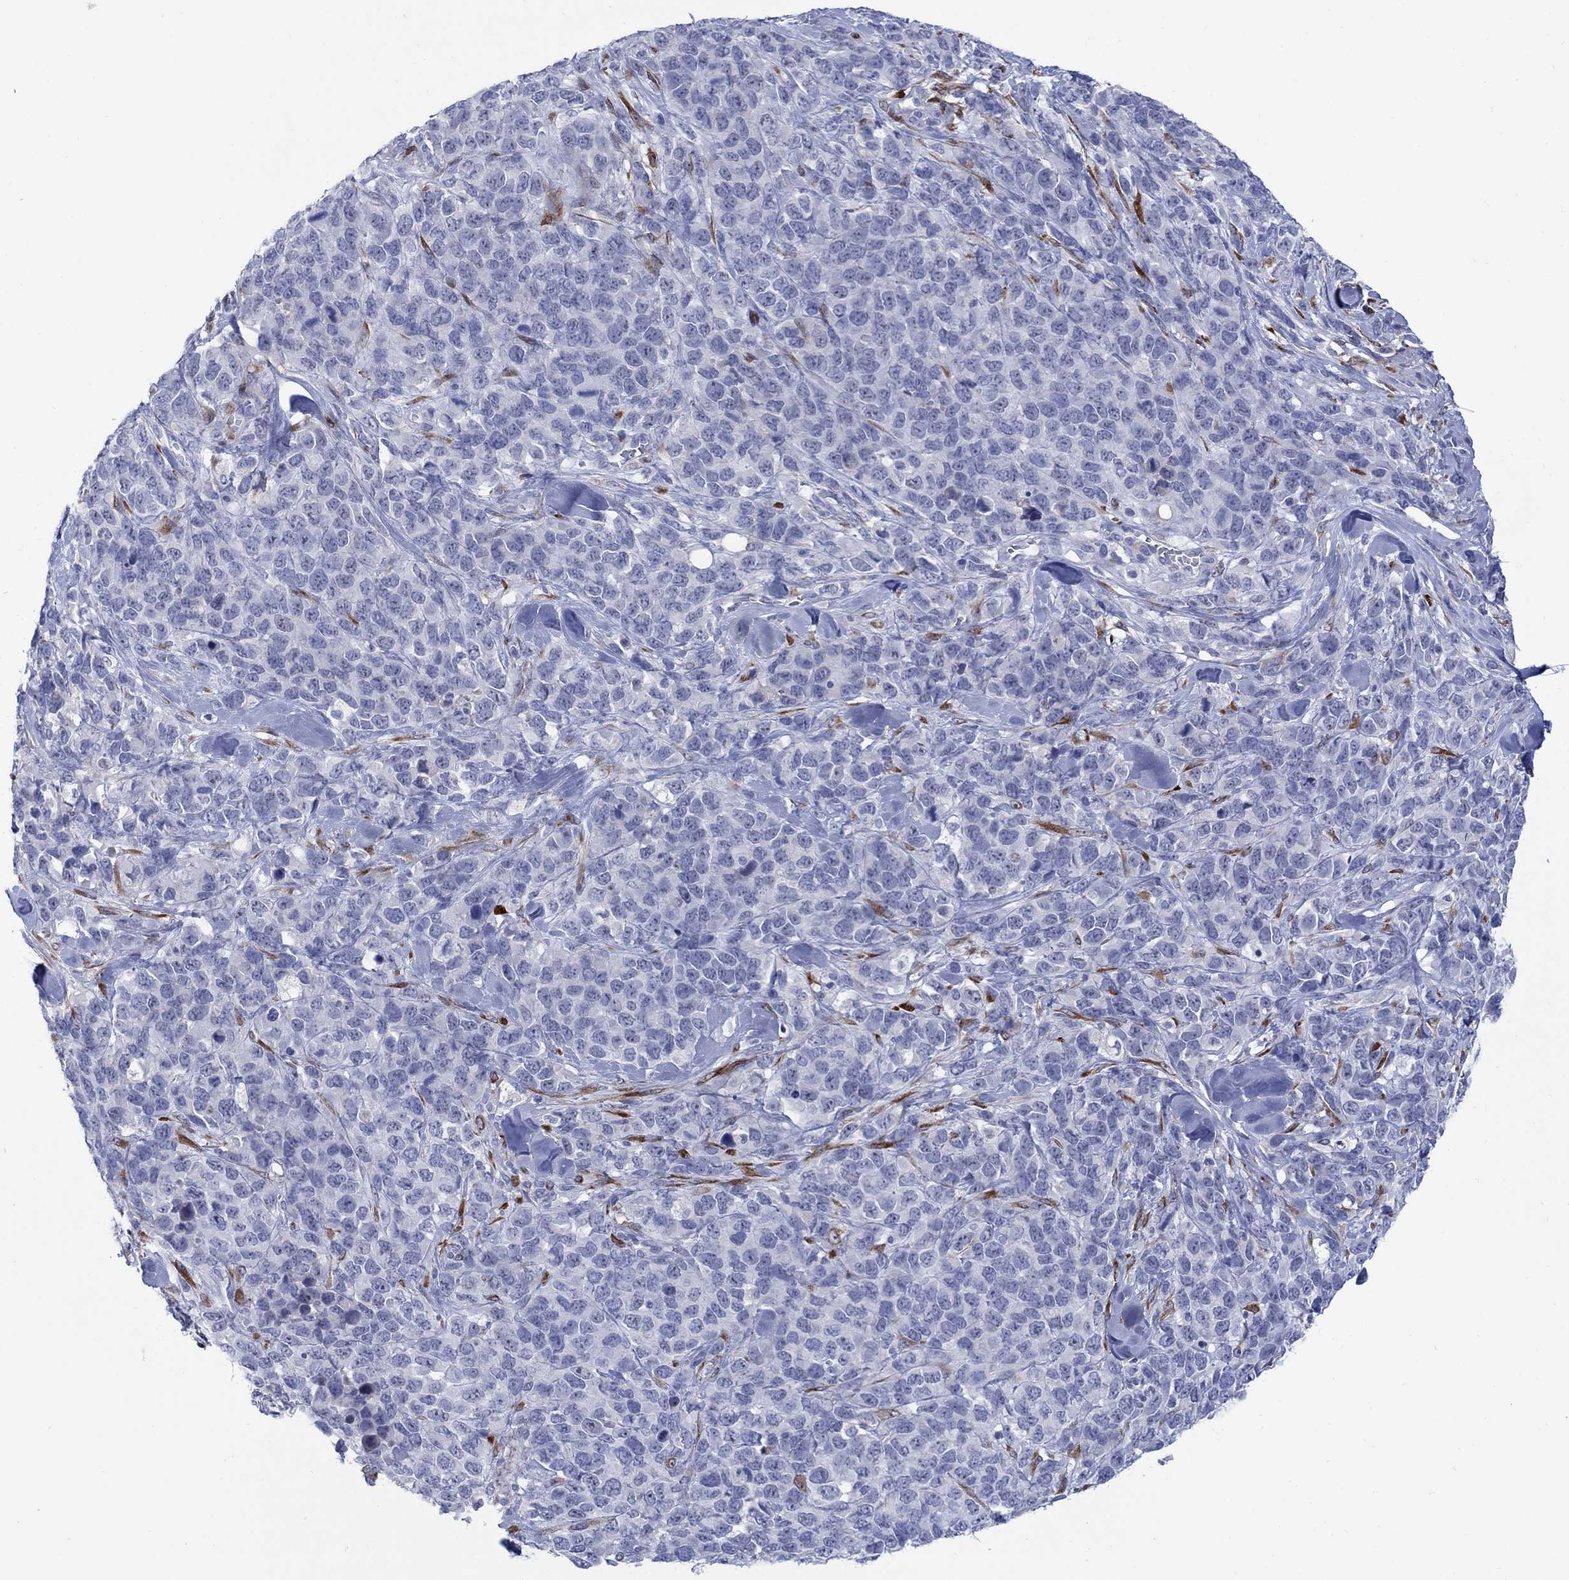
{"staining": {"intensity": "negative", "quantity": "none", "location": "none"}, "tissue": "melanoma", "cell_type": "Tumor cells", "image_type": "cancer", "snomed": [{"axis": "morphology", "description": "Malignant melanoma, Metastatic site"}, {"axis": "topography", "description": "Skin"}], "caption": "This is an immunohistochemistry image of human malignant melanoma (metastatic site). There is no positivity in tumor cells.", "gene": "REEP2", "patient": {"sex": "male", "age": 84}}